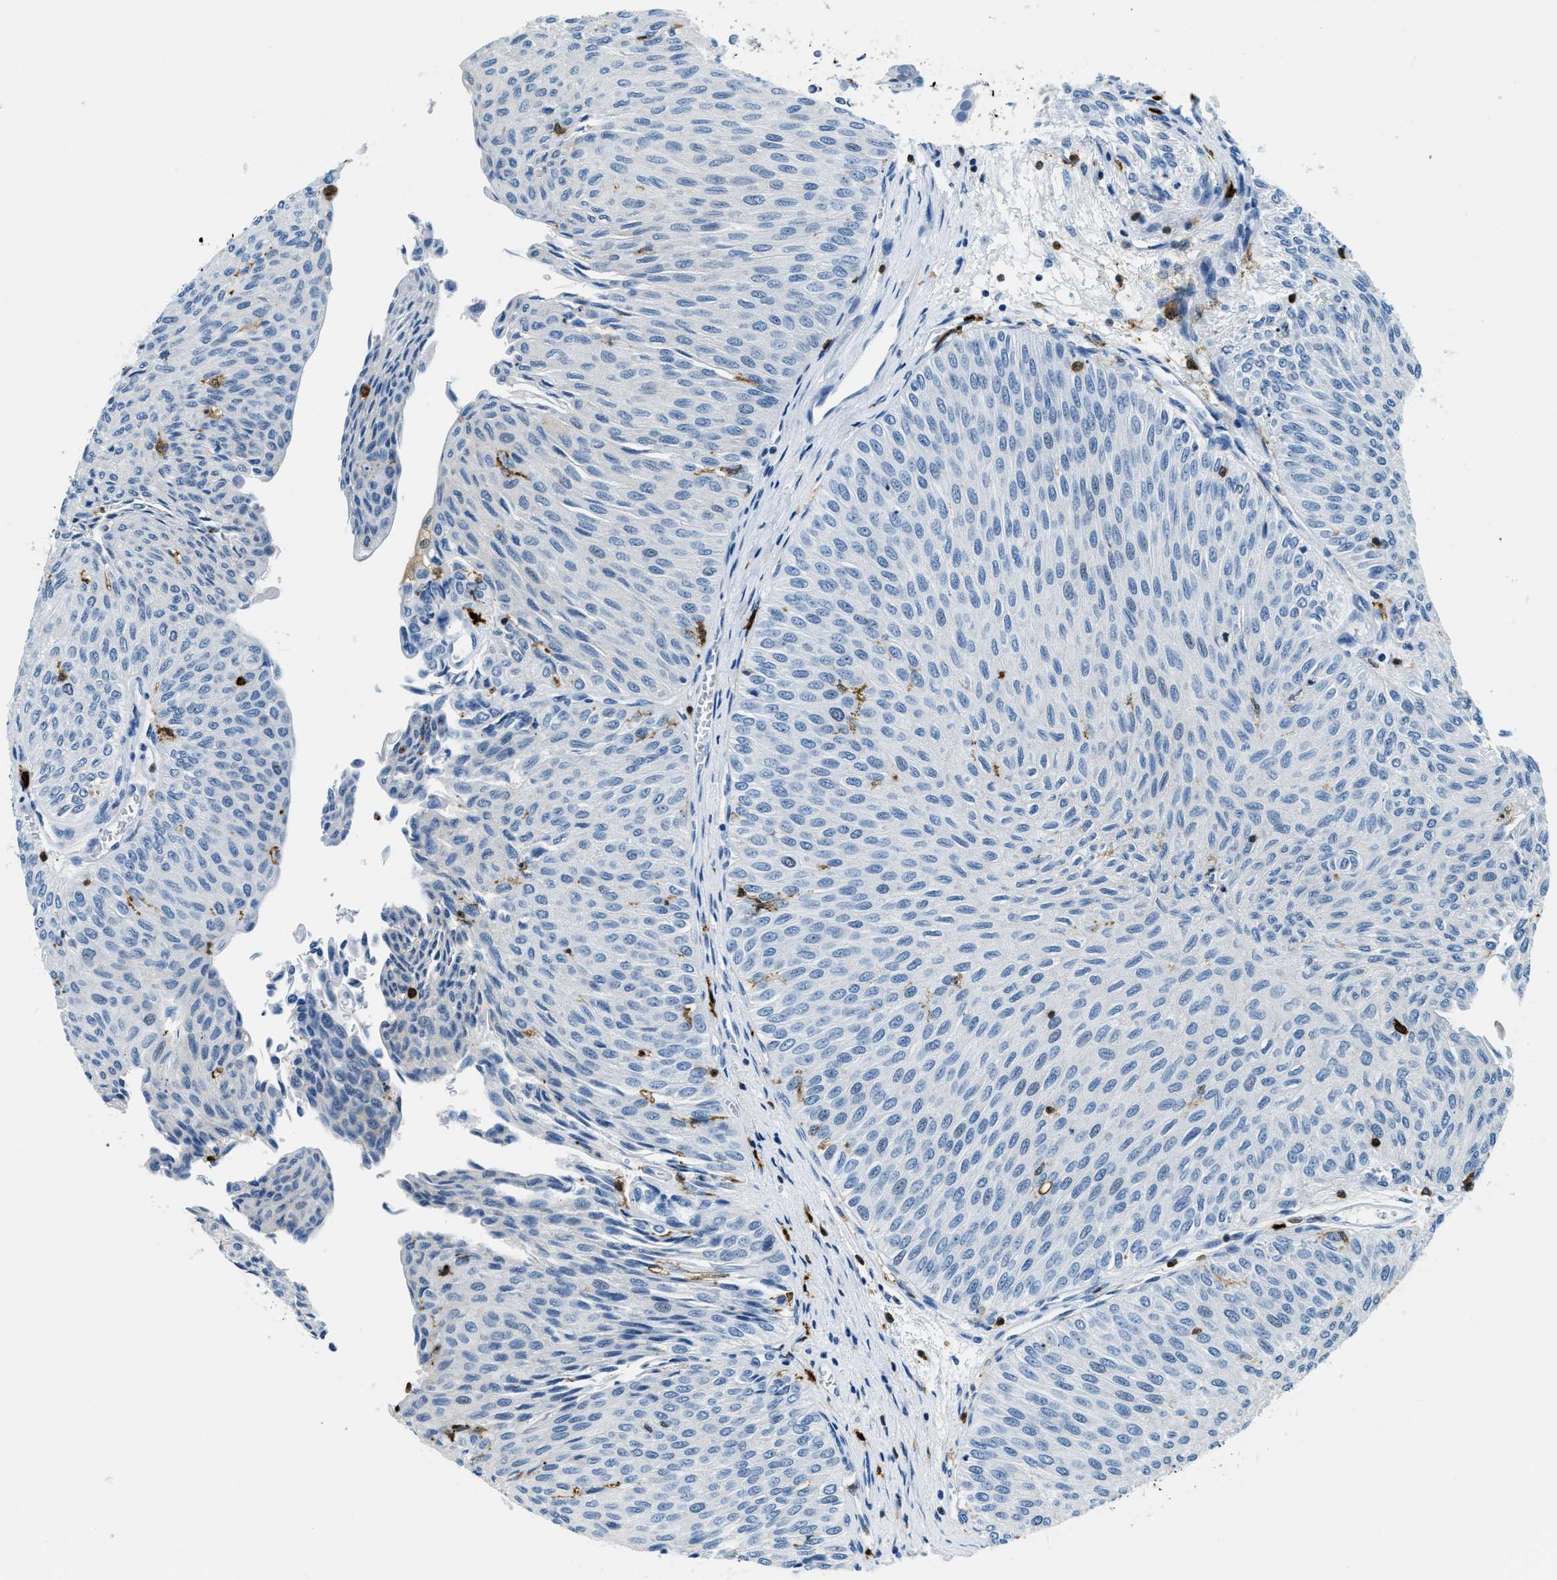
{"staining": {"intensity": "negative", "quantity": "none", "location": "none"}, "tissue": "urothelial cancer", "cell_type": "Tumor cells", "image_type": "cancer", "snomed": [{"axis": "morphology", "description": "Urothelial carcinoma, Low grade"}, {"axis": "topography", "description": "Urinary bladder"}], "caption": "Tumor cells are negative for brown protein staining in urothelial cancer.", "gene": "CAPG", "patient": {"sex": "male", "age": 78}}